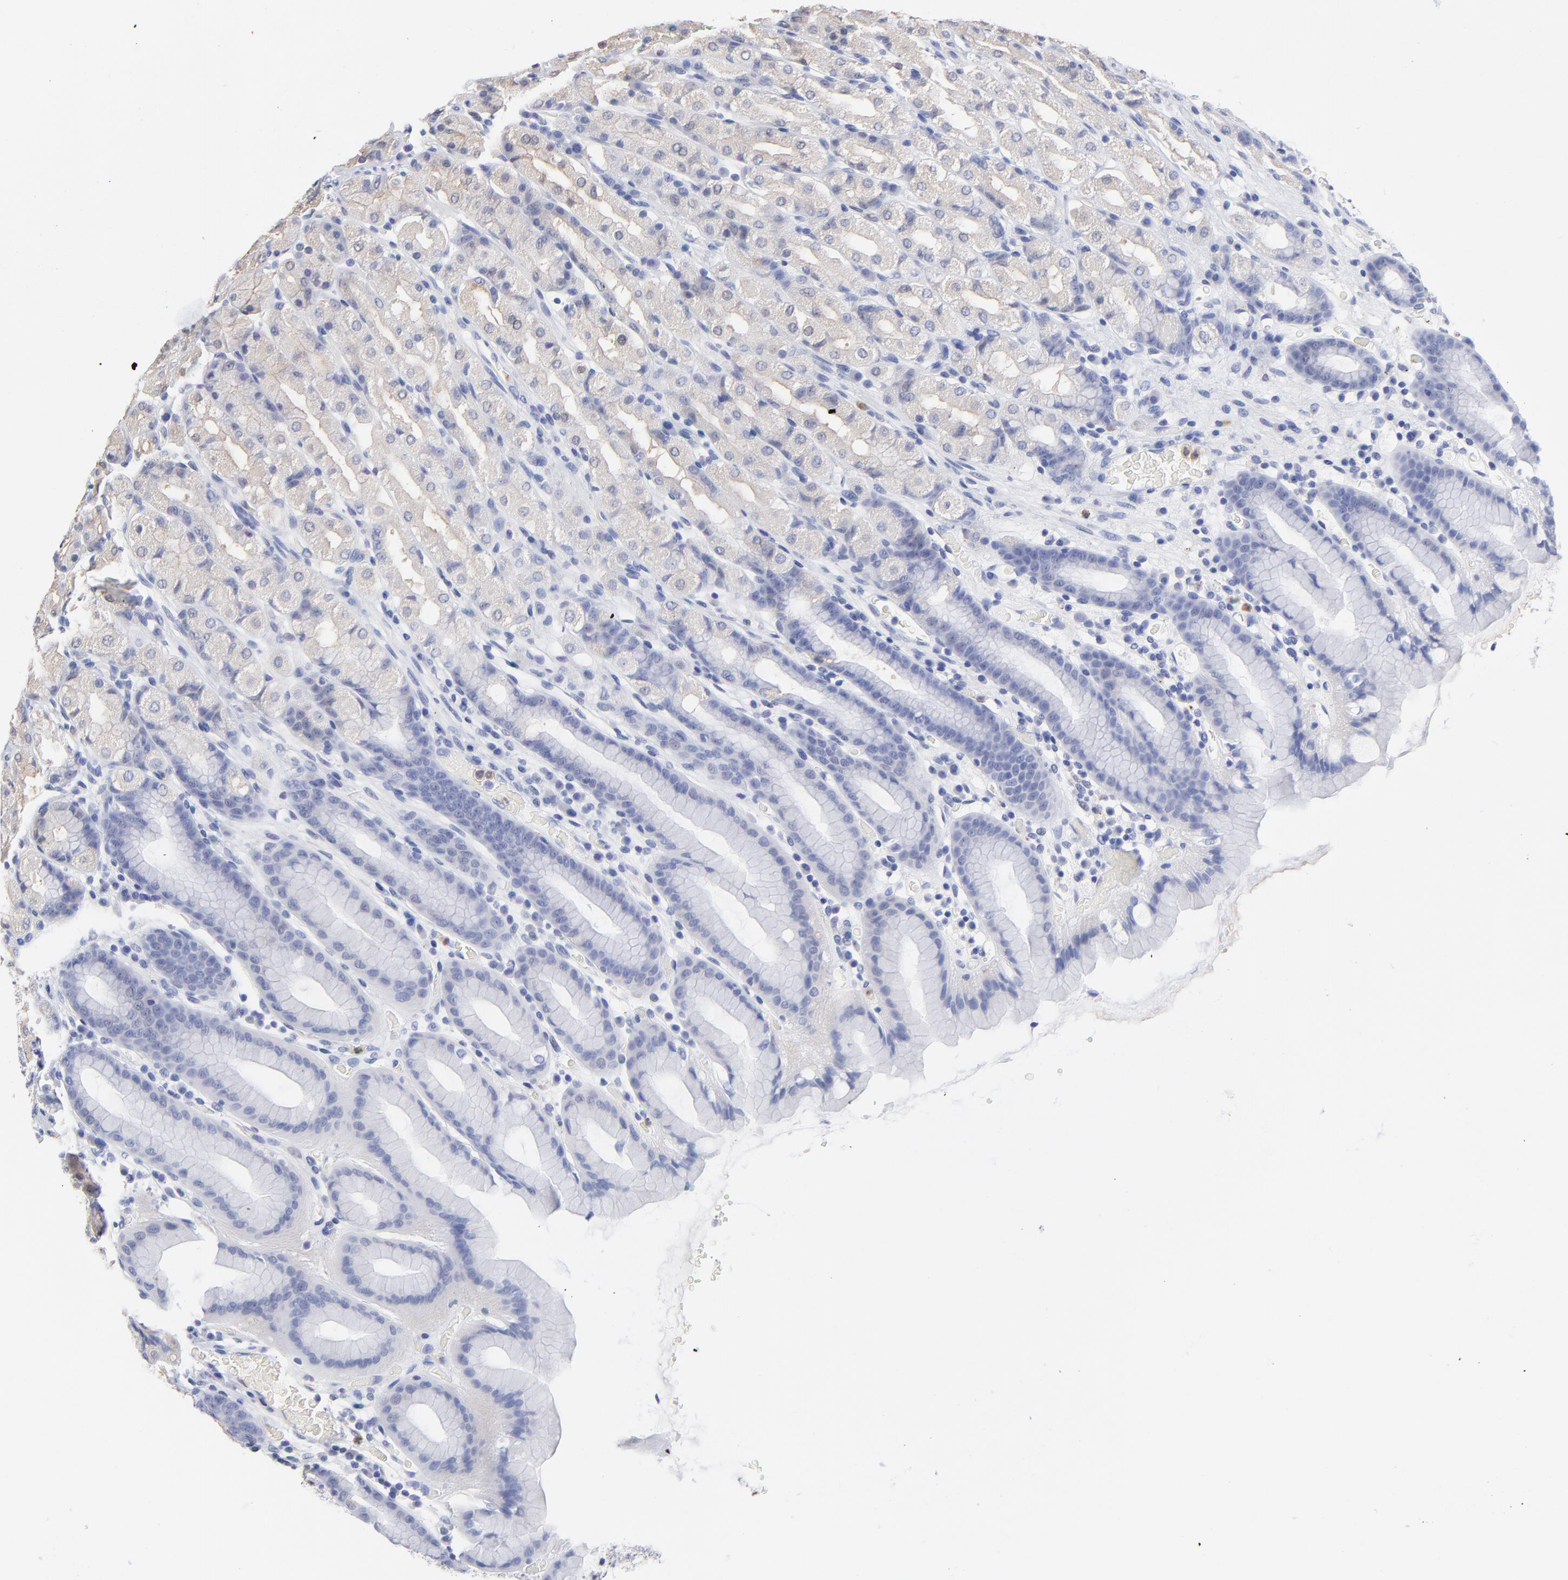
{"staining": {"intensity": "weak", "quantity": "25%-75%", "location": "cytoplasmic/membranous"}, "tissue": "stomach", "cell_type": "Glandular cells", "image_type": "normal", "snomed": [{"axis": "morphology", "description": "Normal tissue, NOS"}, {"axis": "topography", "description": "Stomach, upper"}], "caption": "Weak cytoplasmic/membranous expression is present in about 25%-75% of glandular cells in benign stomach.", "gene": "SMARCA1", "patient": {"sex": "male", "age": 68}}